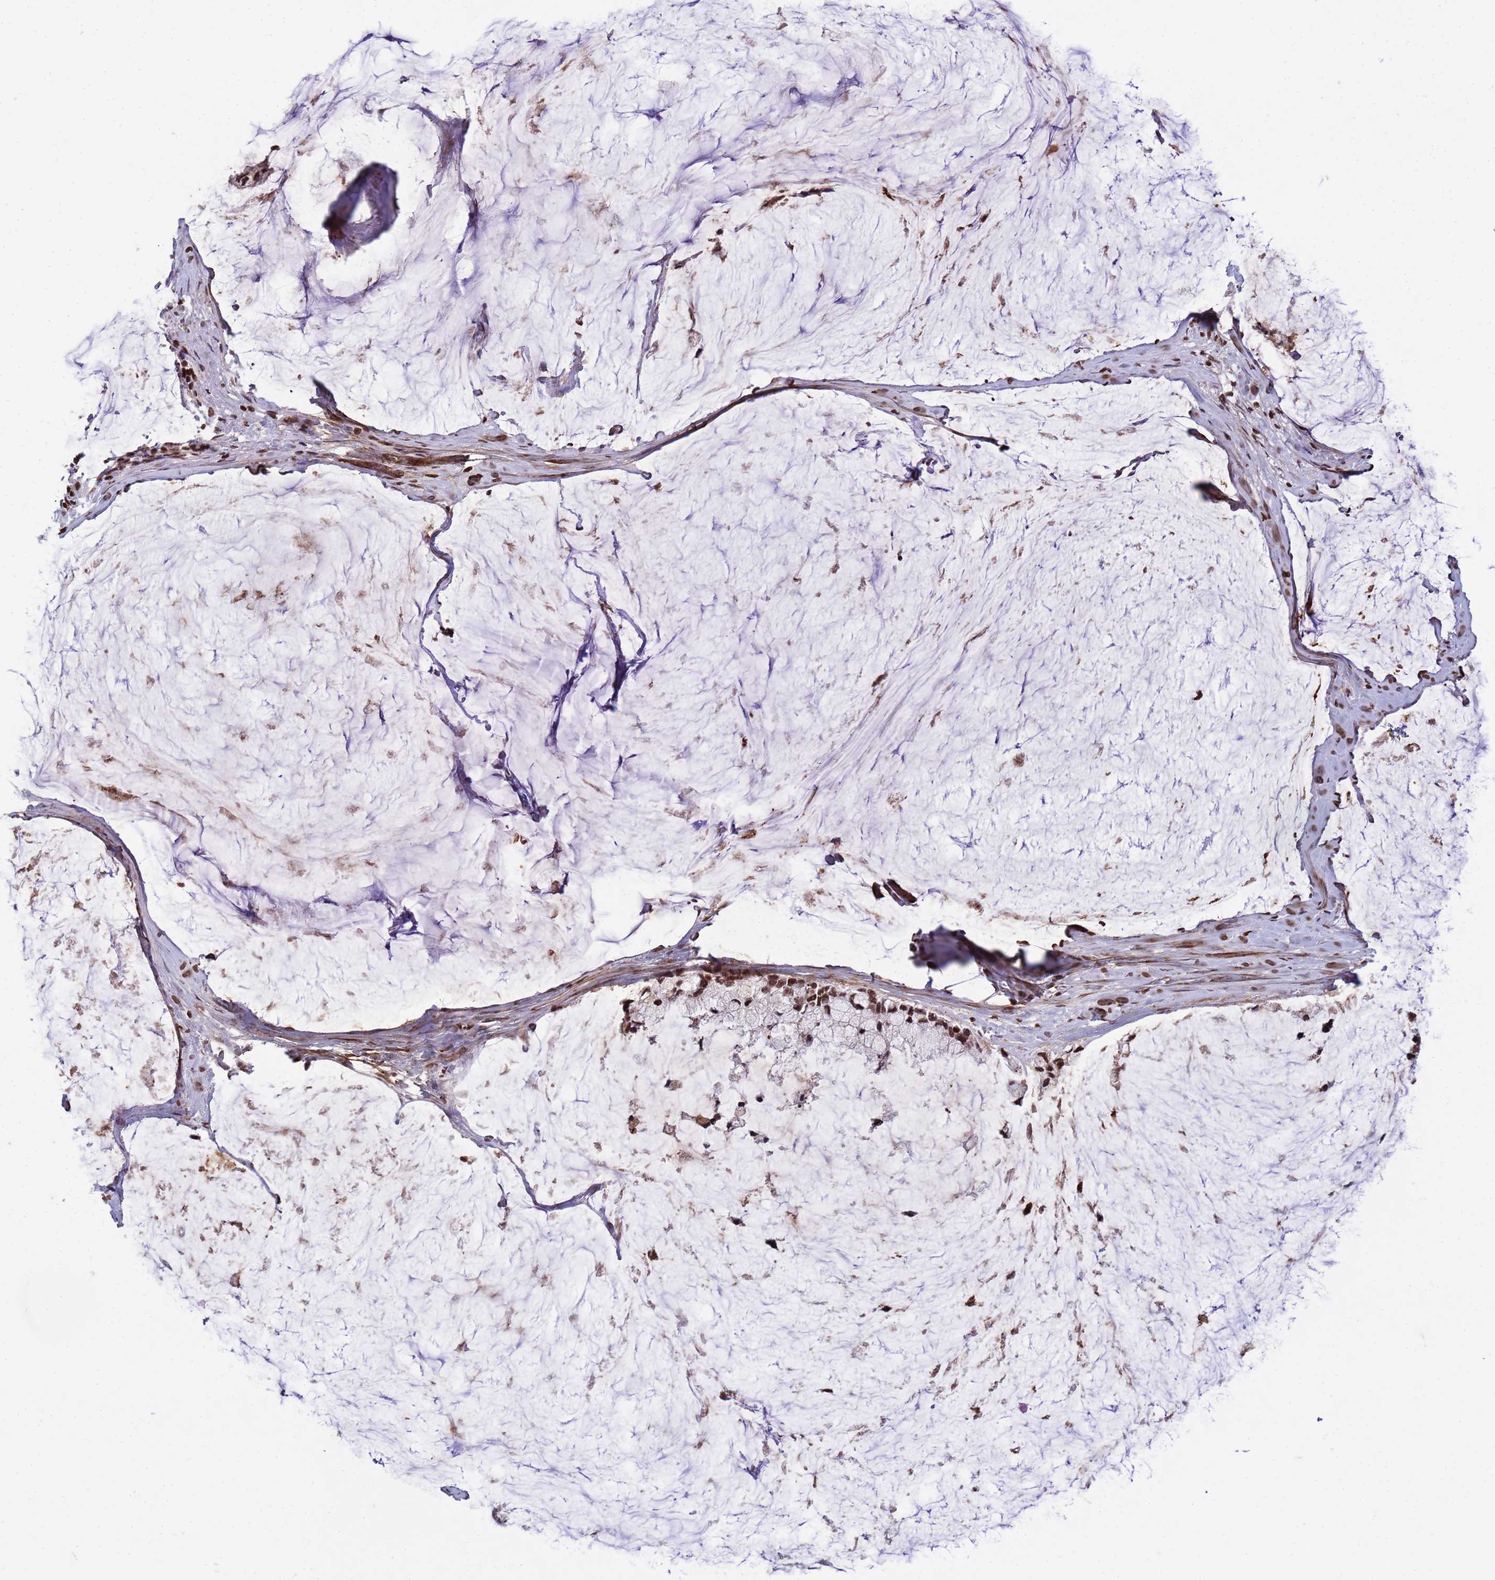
{"staining": {"intensity": "moderate", "quantity": ">75%", "location": "nuclear"}, "tissue": "ovarian cancer", "cell_type": "Tumor cells", "image_type": "cancer", "snomed": [{"axis": "morphology", "description": "Cystadenocarcinoma, mucinous, NOS"}, {"axis": "topography", "description": "Ovary"}], "caption": "Tumor cells reveal medium levels of moderate nuclear staining in approximately >75% of cells in ovarian mucinous cystadenocarcinoma.", "gene": "H3-3B", "patient": {"sex": "female", "age": 39}}